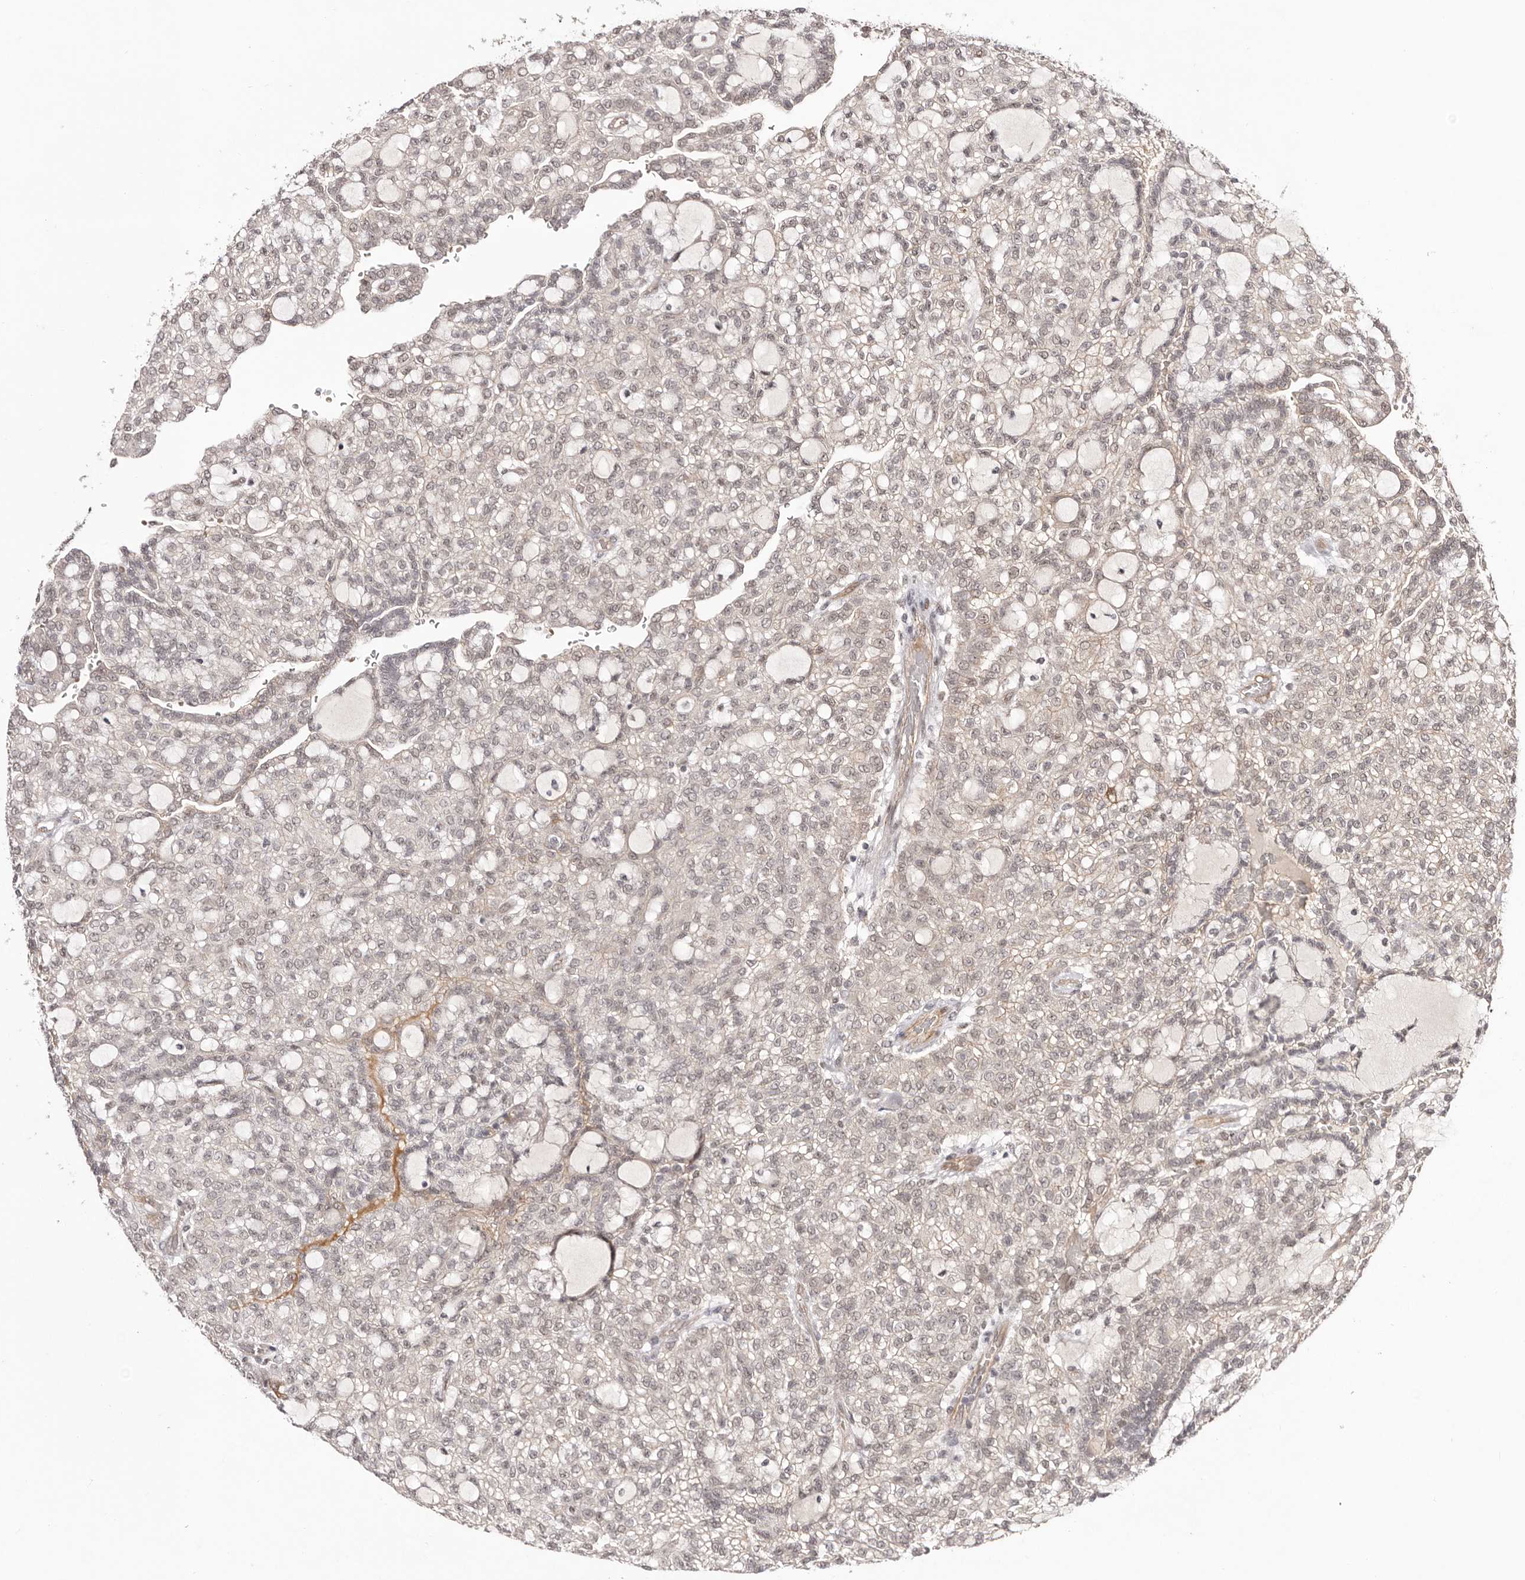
{"staining": {"intensity": "weak", "quantity": "<25%", "location": "nuclear"}, "tissue": "renal cancer", "cell_type": "Tumor cells", "image_type": "cancer", "snomed": [{"axis": "morphology", "description": "Adenocarcinoma, NOS"}, {"axis": "topography", "description": "Kidney"}], "caption": "A histopathology image of human renal cancer (adenocarcinoma) is negative for staining in tumor cells.", "gene": "EGR3", "patient": {"sex": "male", "age": 63}}